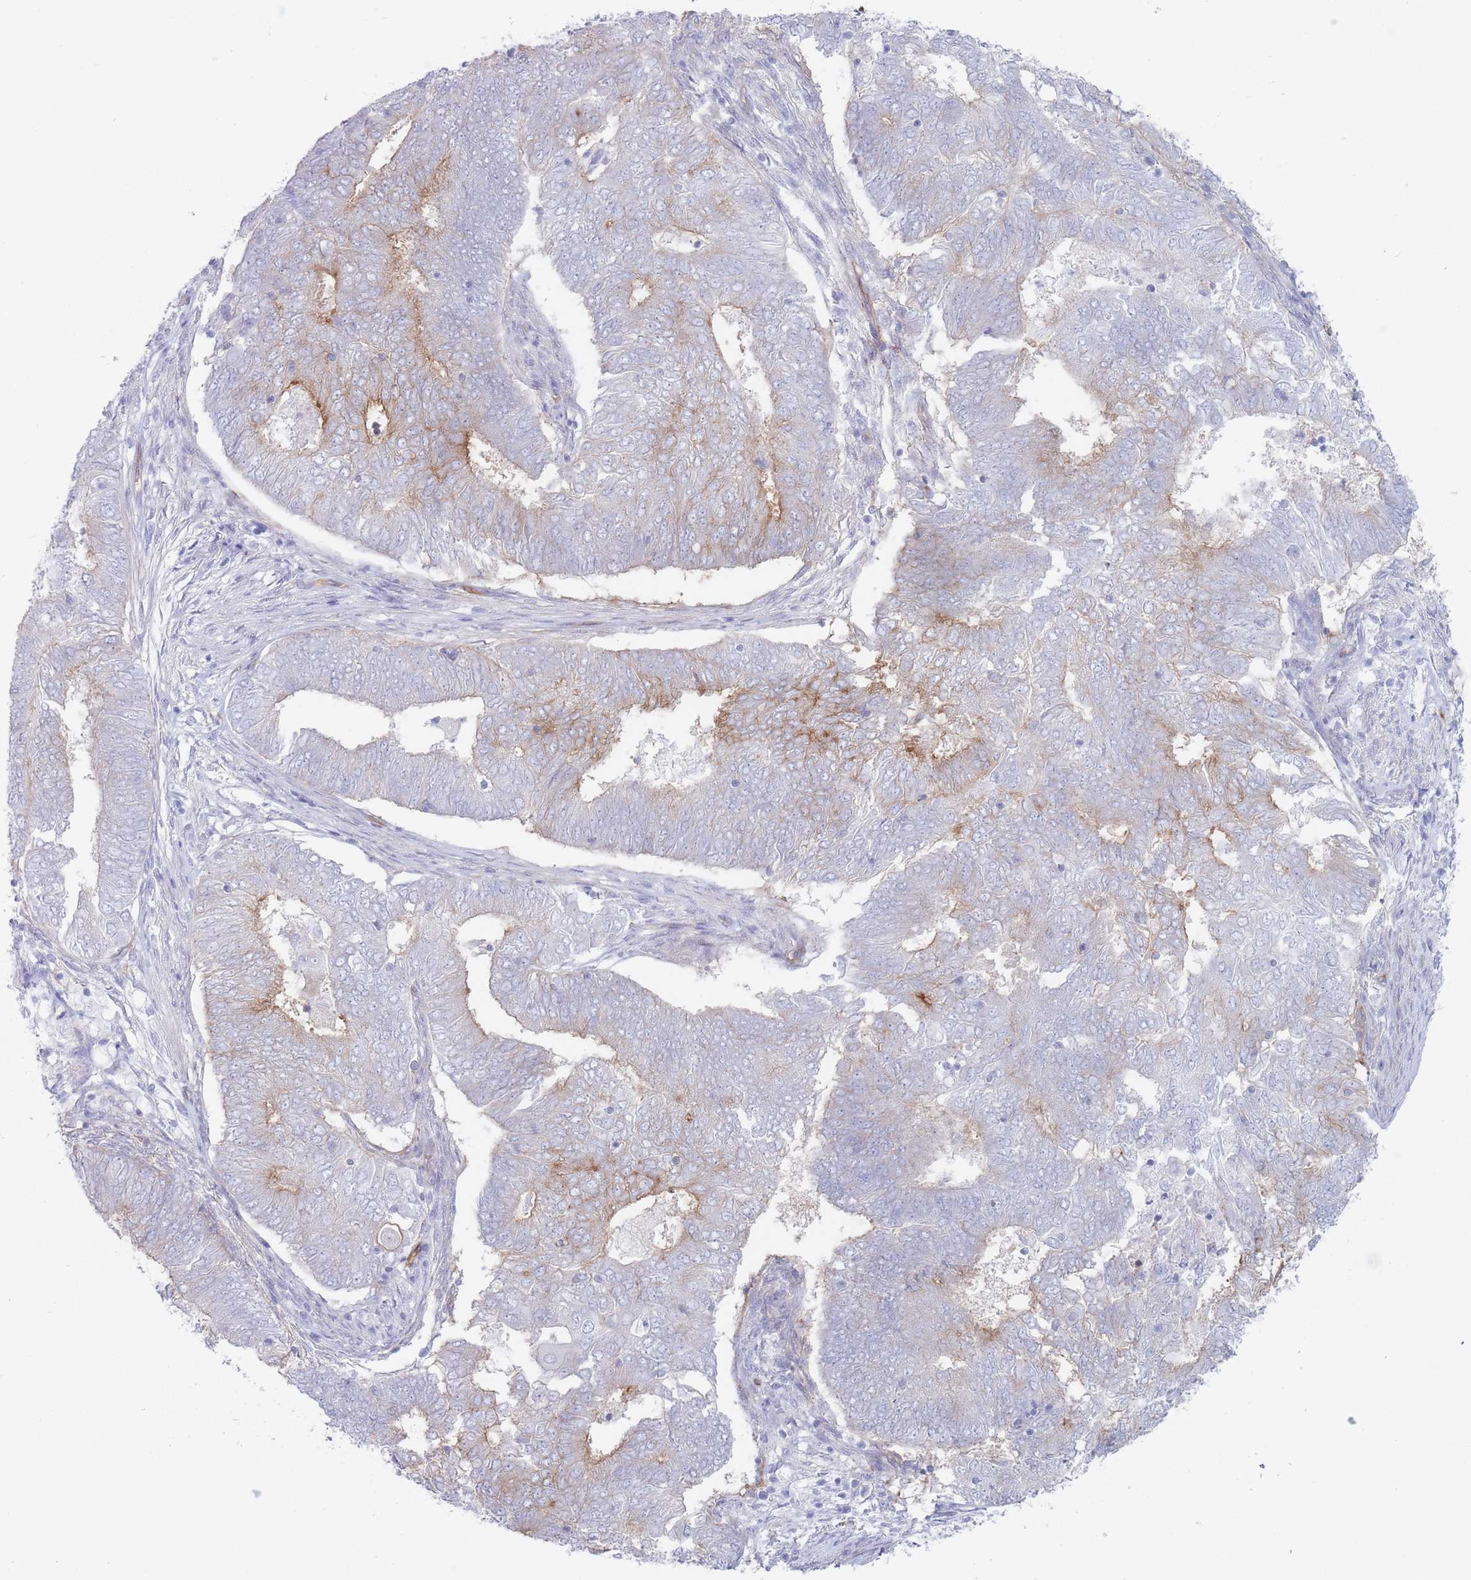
{"staining": {"intensity": "weak", "quantity": "<25%", "location": "cytoplasmic/membranous"}, "tissue": "endometrial cancer", "cell_type": "Tumor cells", "image_type": "cancer", "snomed": [{"axis": "morphology", "description": "Adenocarcinoma, NOS"}, {"axis": "topography", "description": "Endometrium"}], "caption": "Endometrial cancer was stained to show a protein in brown. There is no significant expression in tumor cells.", "gene": "PLPP1", "patient": {"sex": "female", "age": 62}}